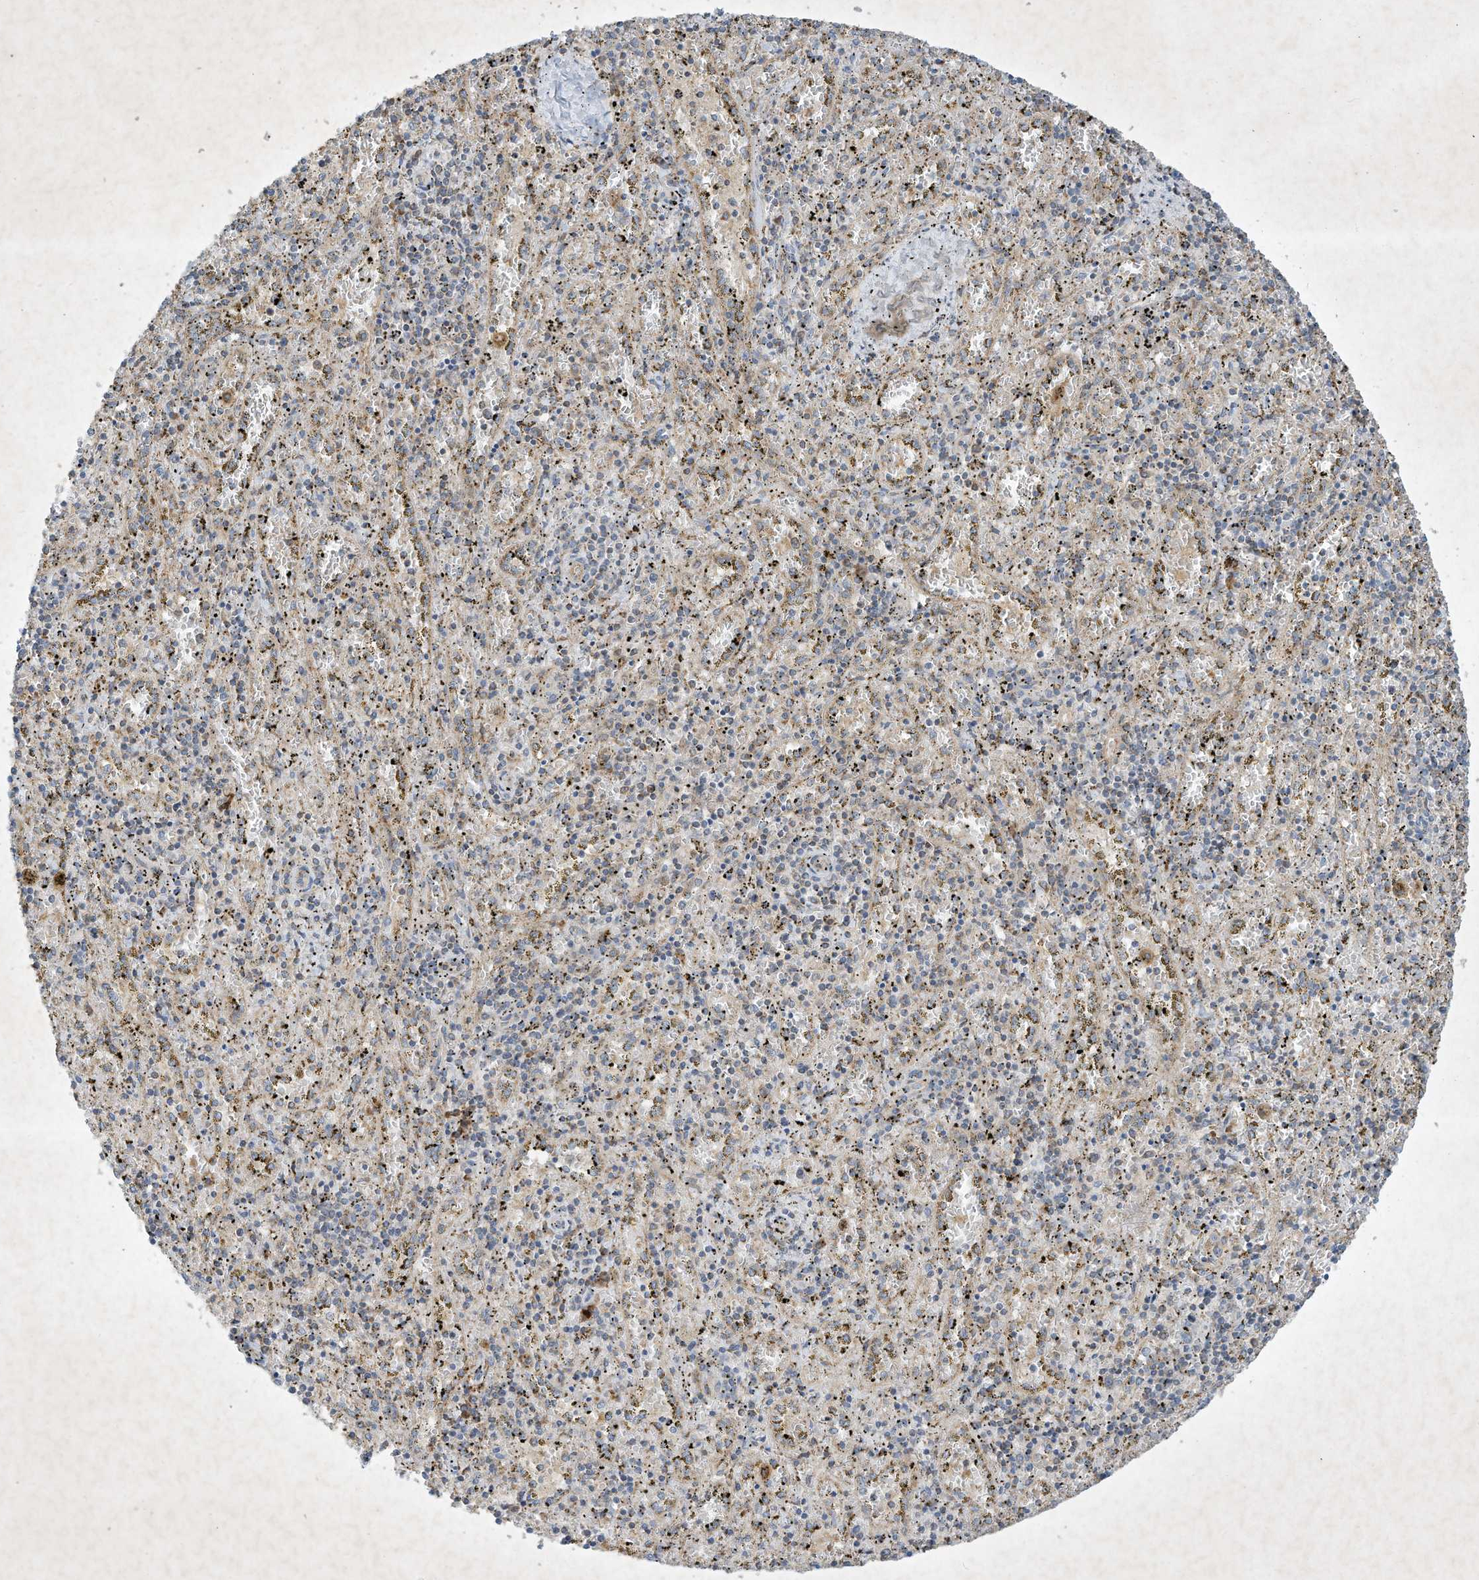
{"staining": {"intensity": "moderate", "quantity": "<25%", "location": "cytoplasmic/membranous"}, "tissue": "spleen", "cell_type": "Cells in red pulp", "image_type": "normal", "snomed": [{"axis": "morphology", "description": "Normal tissue, NOS"}, {"axis": "topography", "description": "Spleen"}], "caption": "Moderate cytoplasmic/membranous expression is appreciated in approximately <25% of cells in red pulp in unremarkable spleen.", "gene": "SYNJ2", "patient": {"sex": "male", "age": 11}}